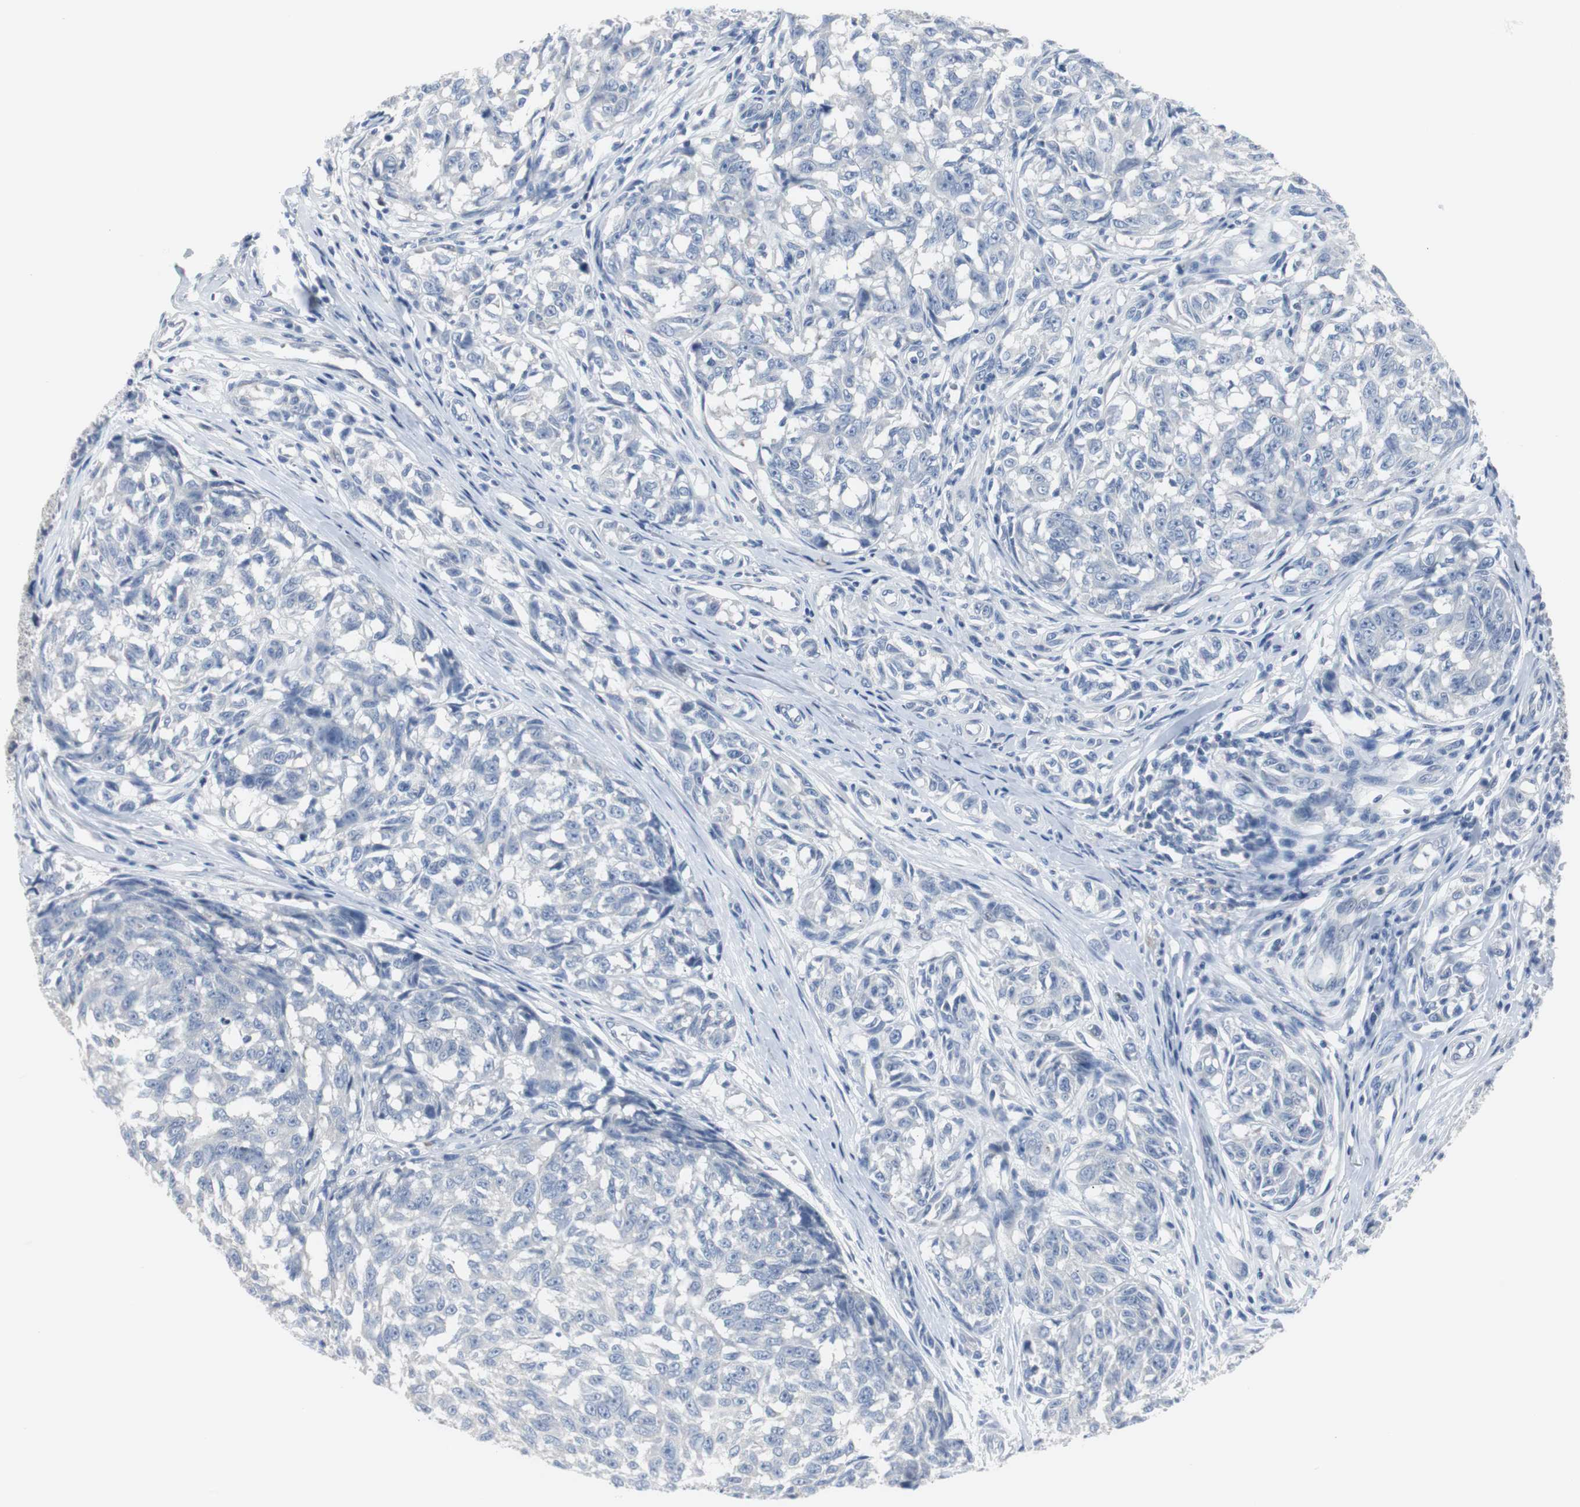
{"staining": {"intensity": "negative", "quantity": "none", "location": "none"}, "tissue": "melanoma", "cell_type": "Tumor cells", "image_type": "cancer", "snomed": [{"axis": "morphology", "description": "Malignant melanoma, NOS"}, {"axis": "topography", "description": "Skin"}], "caption": "This micrograph is of malignant melanoma stained with immunohistochemistry to label a protein in brown with the nuclei are counter-stained blue. There is no staining in tumor cells.", "gene": "RASA1", "patient": {"sex": "female", "age": 64}}